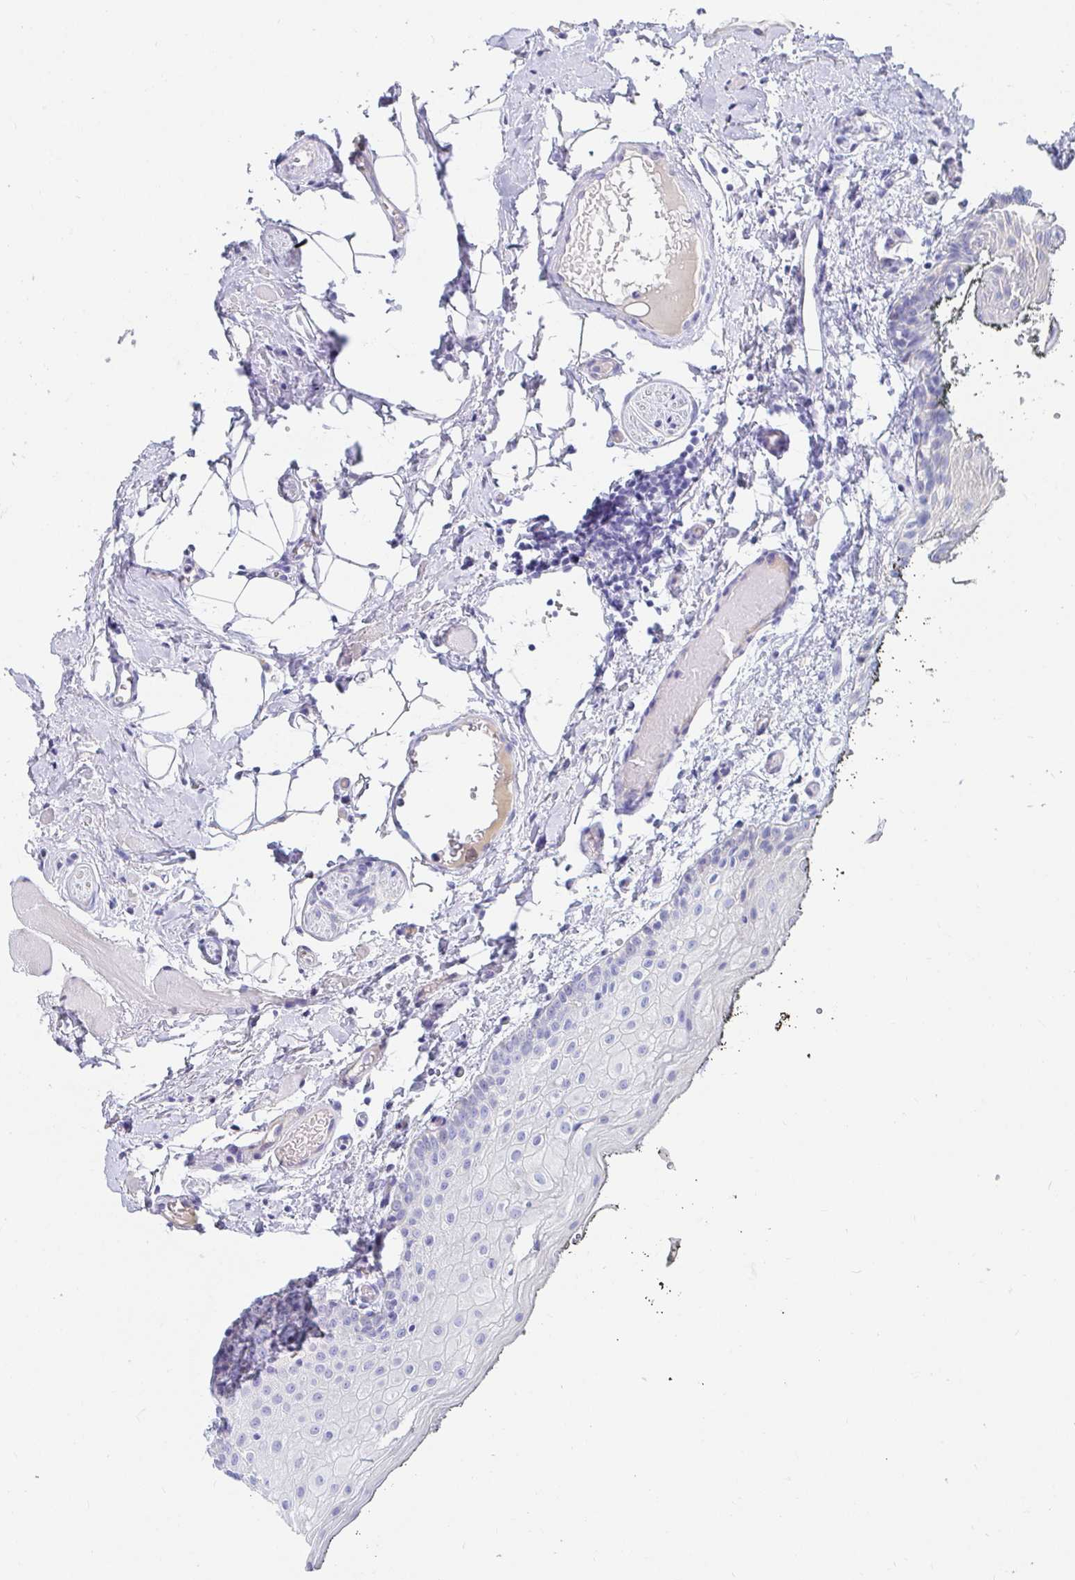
{"staining": {"intensity": "negative", "quantity": "none", "location": "none"}, "tissue": "oral mucosa", "cell_type": "Squamous epithelial cells", "image_type": "normal", "snomed": [{"axis": "morphology", "description": "Normal tissue, NOS"}, {"axis": "morphology", "description": "Squamous cell carcinoma, NOS"}, {"axis": "topography", "description": "Oral tissue"}, {"axis": "topography", "description": "Head-Neck"}], "caption": "Immunohistochemistry of normal human oral mucosa demonstrates no staining in squamous epithelial cells. Nuclei are stained in blue.", "gene": "C4orf17", "patient": {"sex": "male", "age": 58}}